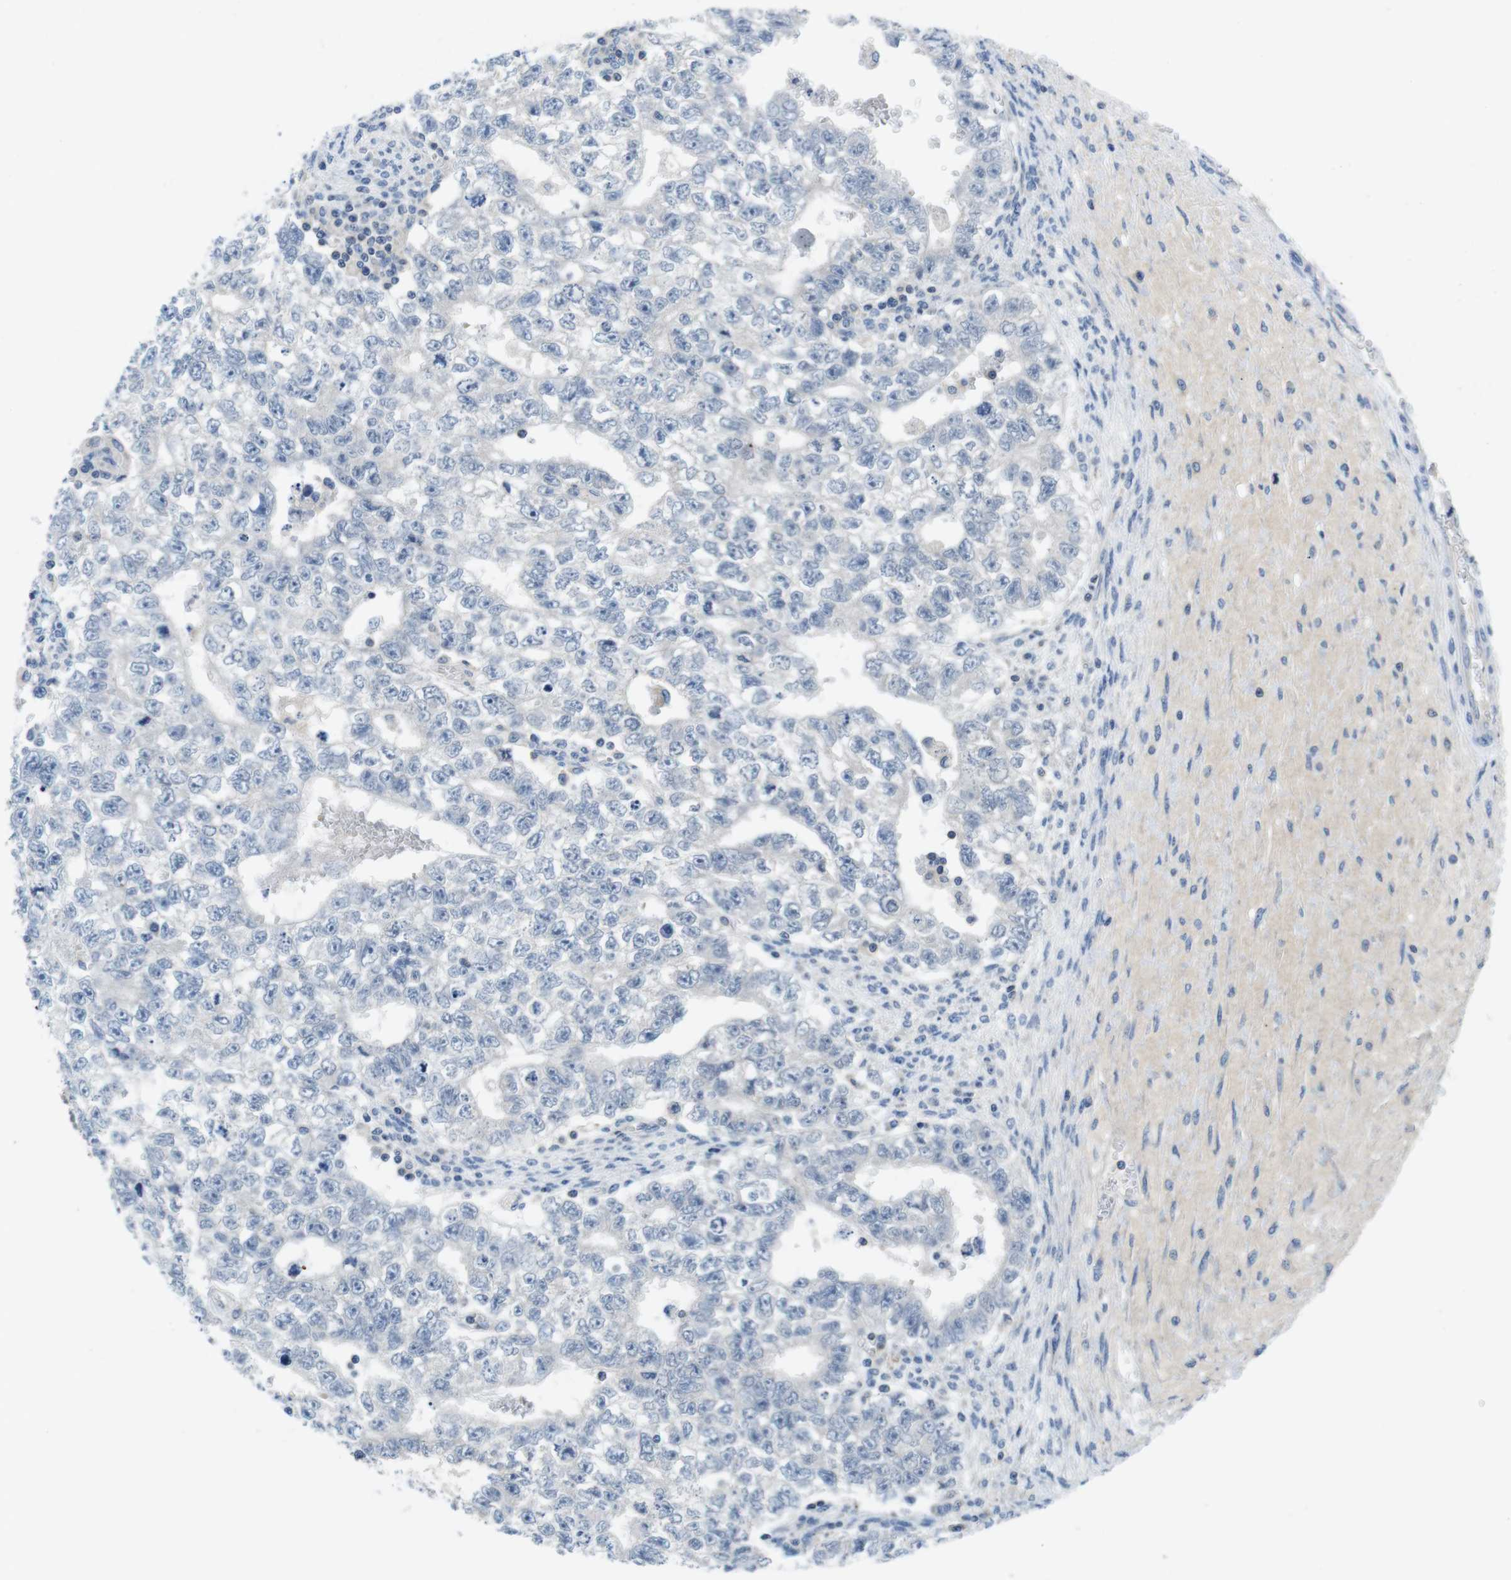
{"staining": {"intensity": "negative", "quantity": "none", "location": "none"}, "tissue": "testis cancer", "cell_type": "Tumor cells", "image_type": "cancer", "snomed": [{"axis": "morphology", "description": "Seminoma, NOS"}, {"axis": "morphology", "description": "Carcinoma, Embryonal, NOS"}, {"axis": "topography", "description": "Testis"}], "caption": "The immunohistochemistry (IHC) micrograph has no significant positivity in tumor cells of testis seminoma tissue.", "gene": "PIK3CD", "patient": {"sex": "male", "age": 38}}